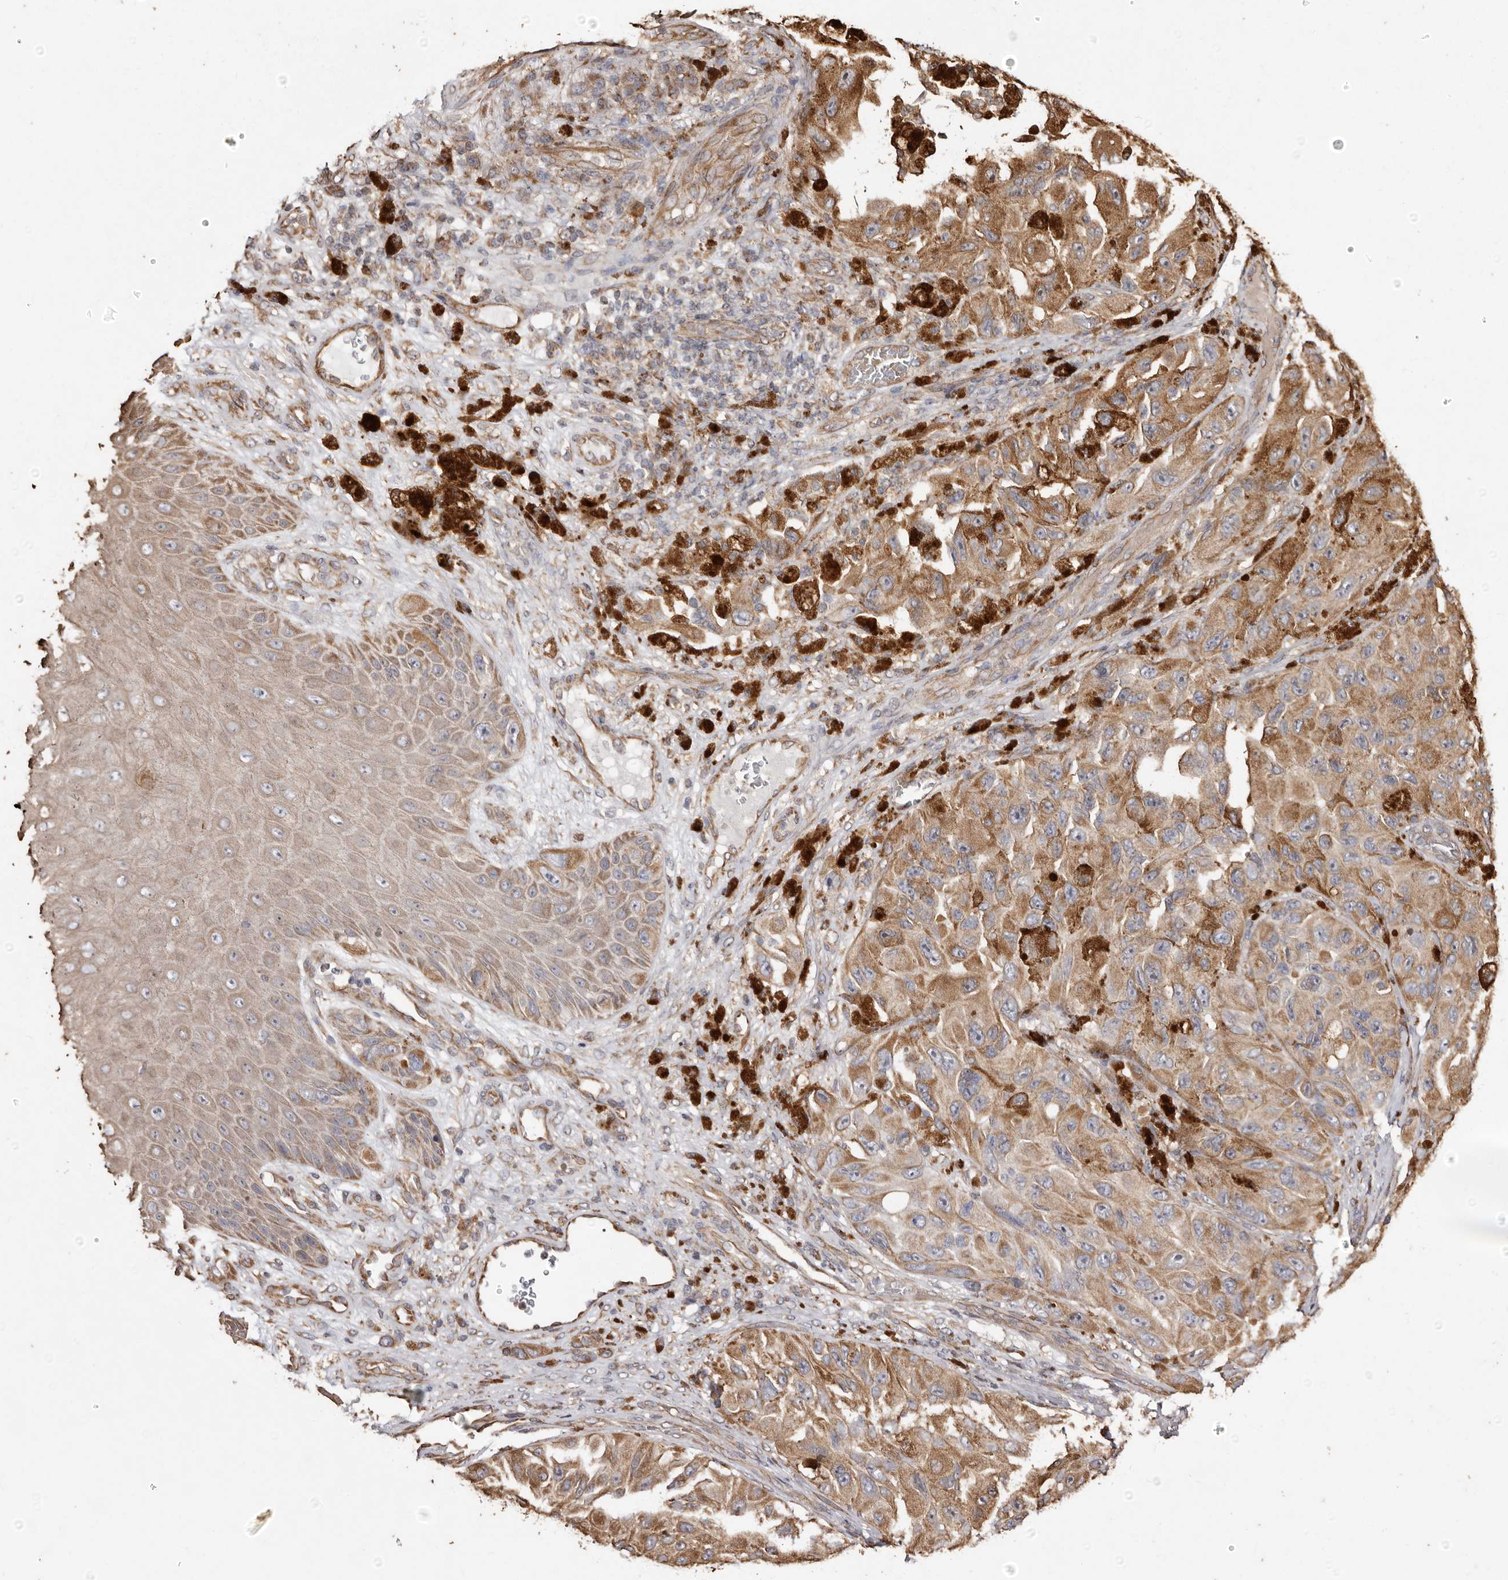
{"staining": {"intensity": "moderate", "quantity": ">75%", "location": "cytoplasmic/membranous"}, "tissue": "melanoma", "cell_type": "Tumor cells", "image_type": "cancer", "snomed": [{"axis": "morphology", "description": "Malignant melanoma, NOS"}, {"axis": "topography", "description": "Skin"}], "caption": "Immunohistochemical staining of human melanoma demonstrates medium levels of moderate cytoplasmic/membranous protein positivity in about >75% of tumor cells.", "gene": "MACC1", "patient": {"sex": "female", "age": 73}}